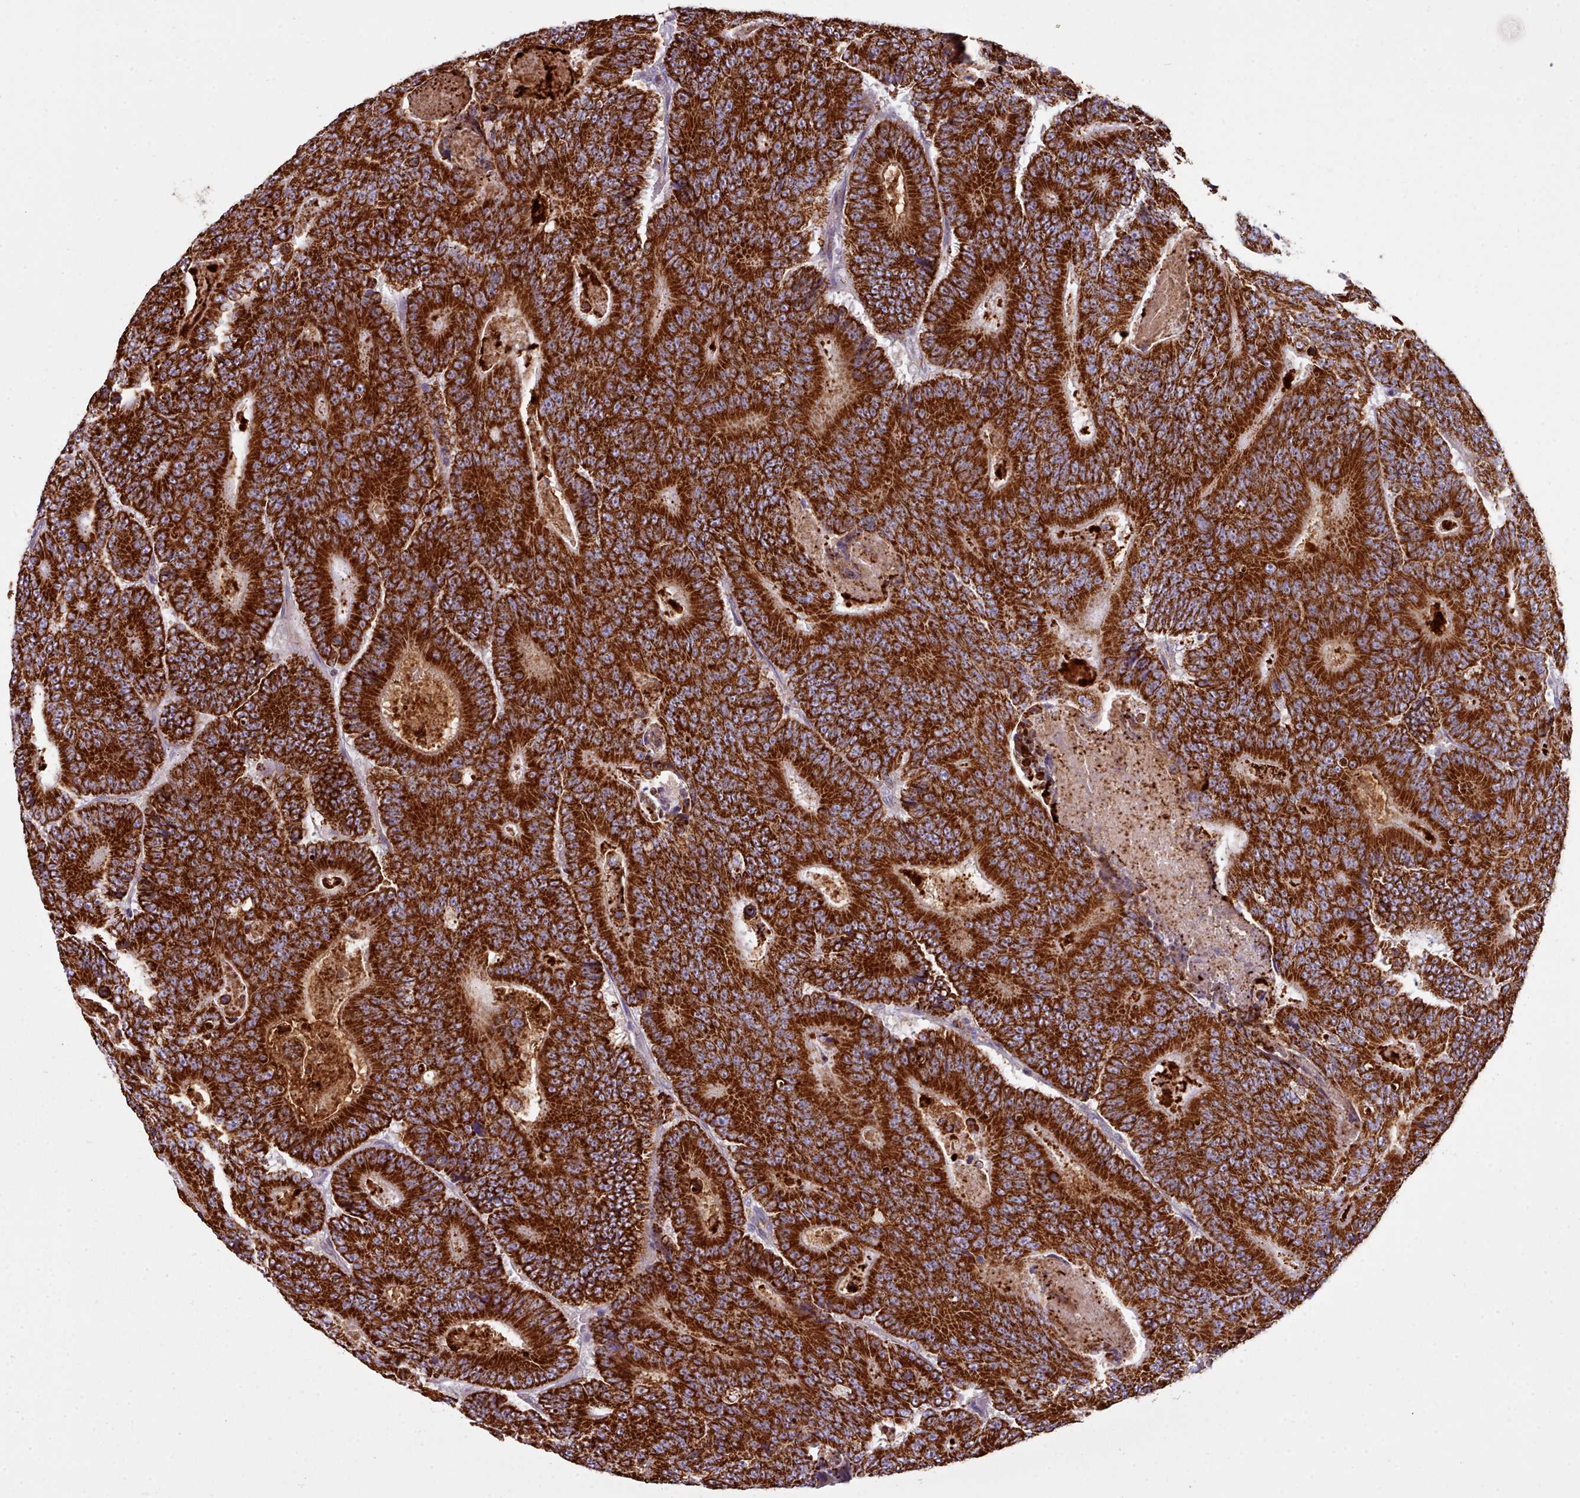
{"staining": {"intensity": "strong", "quantity": ">75%", "location": "cytoplasmic/membranous"}, "tissue": "colorectal cancer", "cell_type": "Tumor cells", "image_type": "cancer", "snomed": [{"axis": "morphology", "description": "Adenocarcinoma, NOS"}, {"axis": "topography", "description": "Colon"}], "caption": "This is a micrograph of immunohistochemistry staining of colorectal adenocarcinoma, which shows strong expression in the cytoplasmic/membranous of tumor cells.", "gene": "SRP54", "patient": {"sex": "male", "age": 83}}